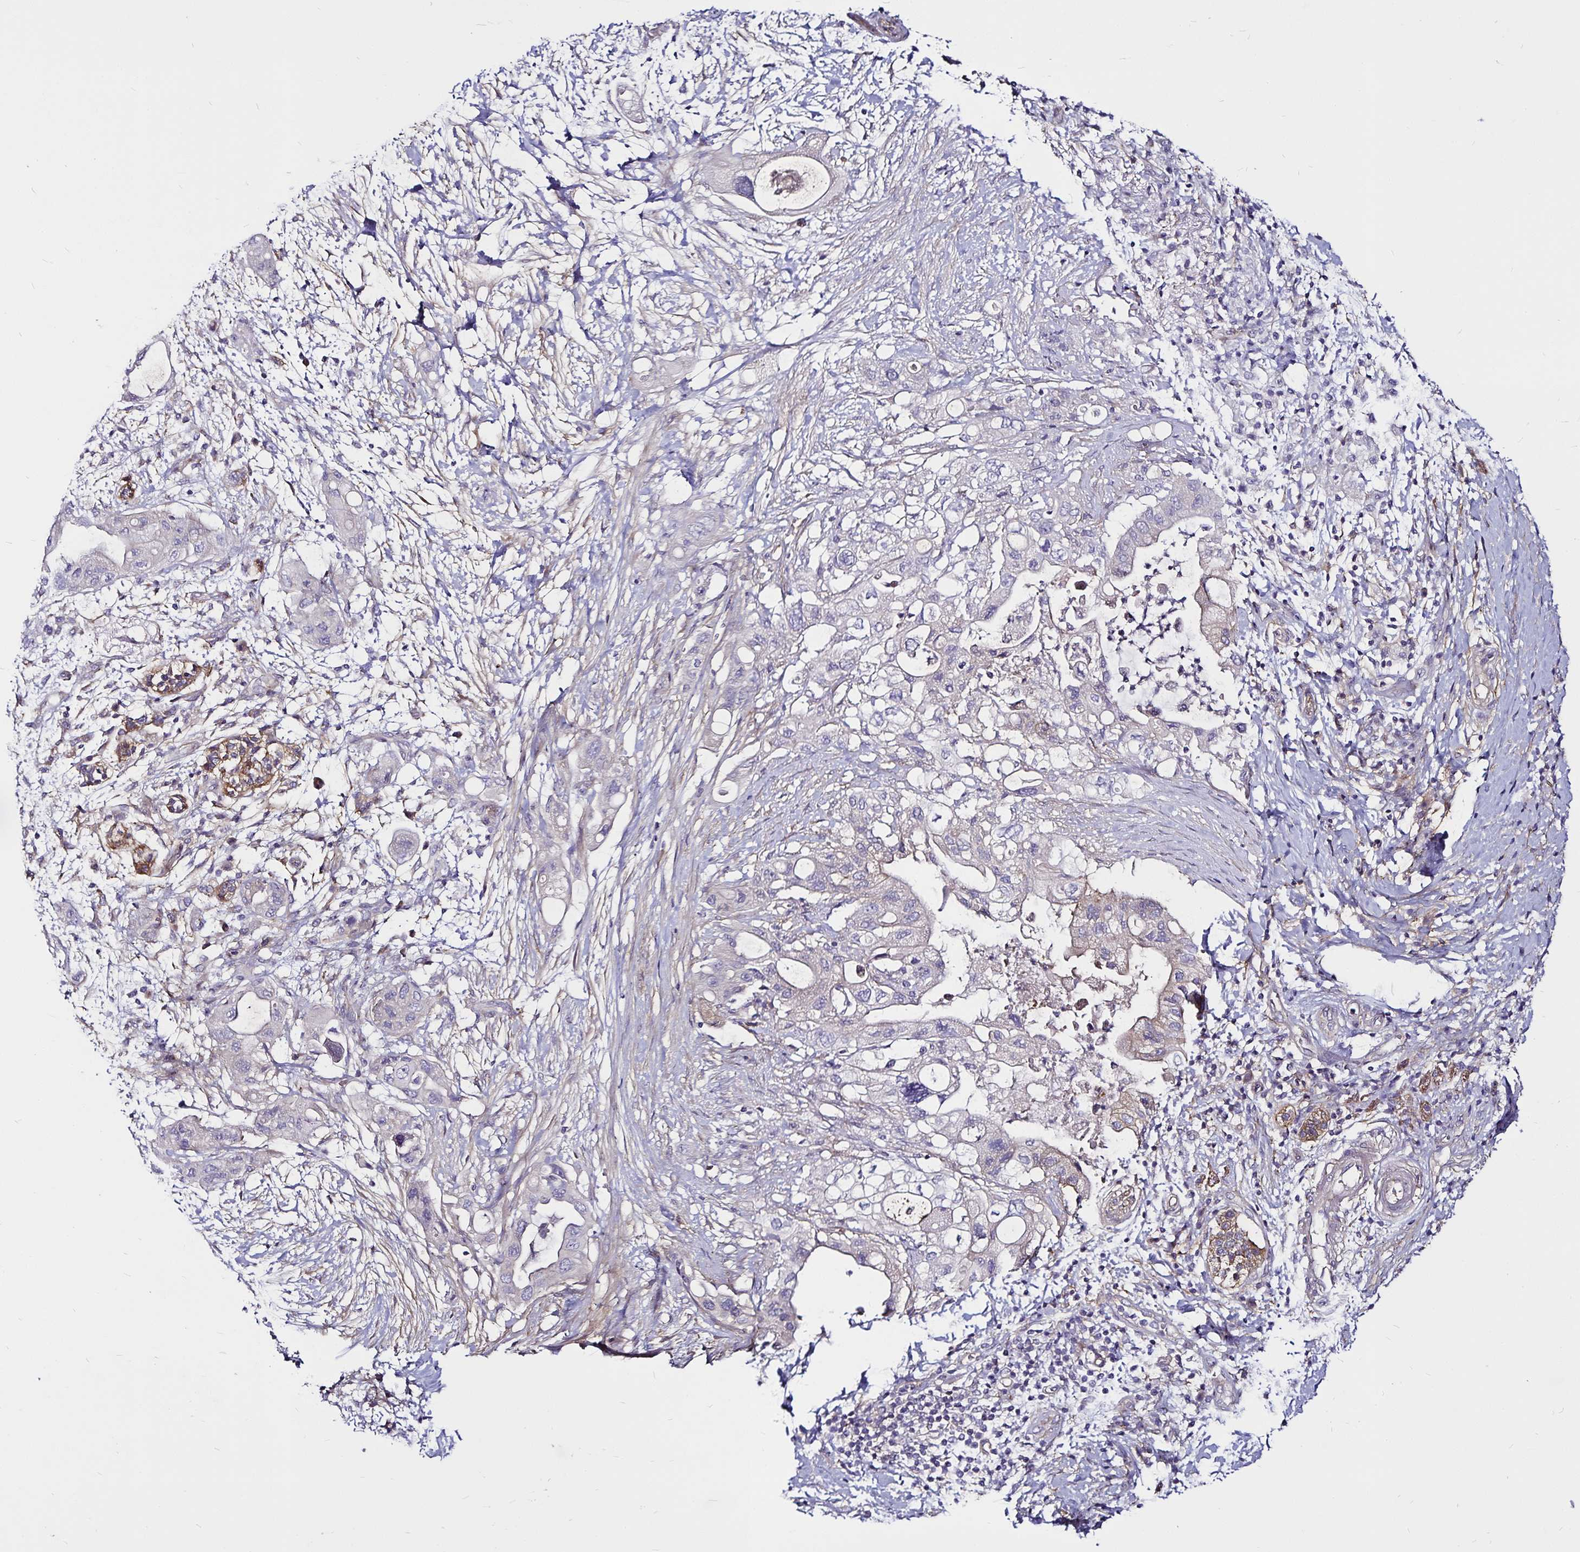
{"staining": {"intensity": "weak", "quantity": "<25%", "location": "cytoplasmic/membranous"}, "tissue": "pancreatic cancer", "cell_type": "Tumor cells", "image_type": "cancer", "snomed": [{"axis": "morphology", "description": "Adenocarcinoma, NOS"}, {"axis": "topography", "description": "Pancreas"}], "caption": "The micrograph demonstrates no staining of tumor cells in pancreatic cancer (adenocarcinoma).", "gene": "GNG12", "patient": {"sex": "female", "age": 72}}